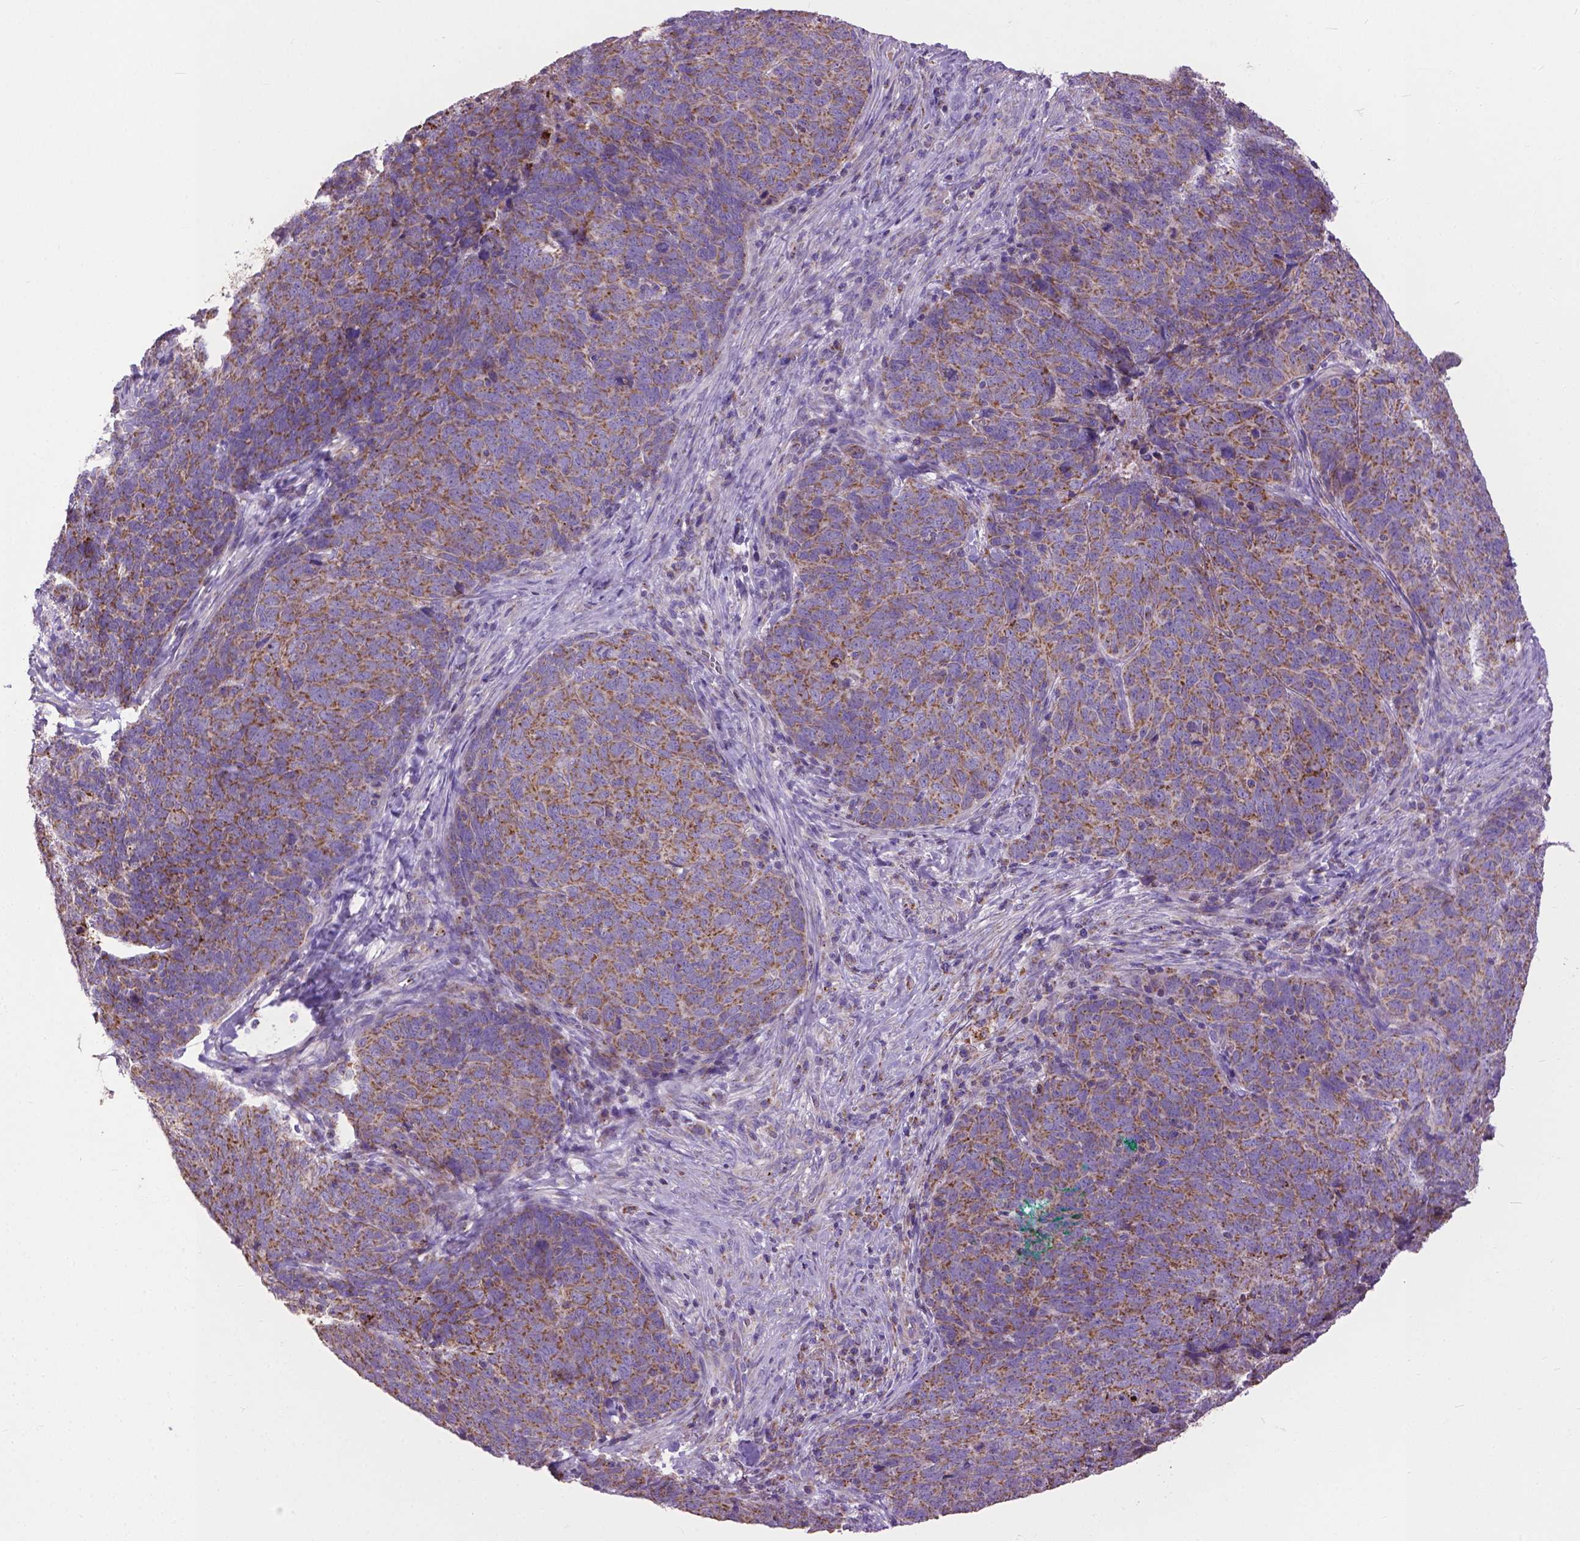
{"staining": {"intensity": "moderate", "quantity": ">75%", "location": "cytoplasmic/membranous"}, "tissue": "skin cancer", "cell_type": "Tumor cells", "image_type": "cancer", "snomed": [{"axis": "morphology", "description": "Squamous cell carcinoma, NOS"}, {"axis": "topography", "description": "Skin"}, {"axis": "topography", "description": "Anal"}], "caption": "Human skin squamous cell carcinoma stained with a protein marker displays moderate staining in tumor cells.", "gene": "VDAC1", "patient": {"sex": "female", "age": 51}}